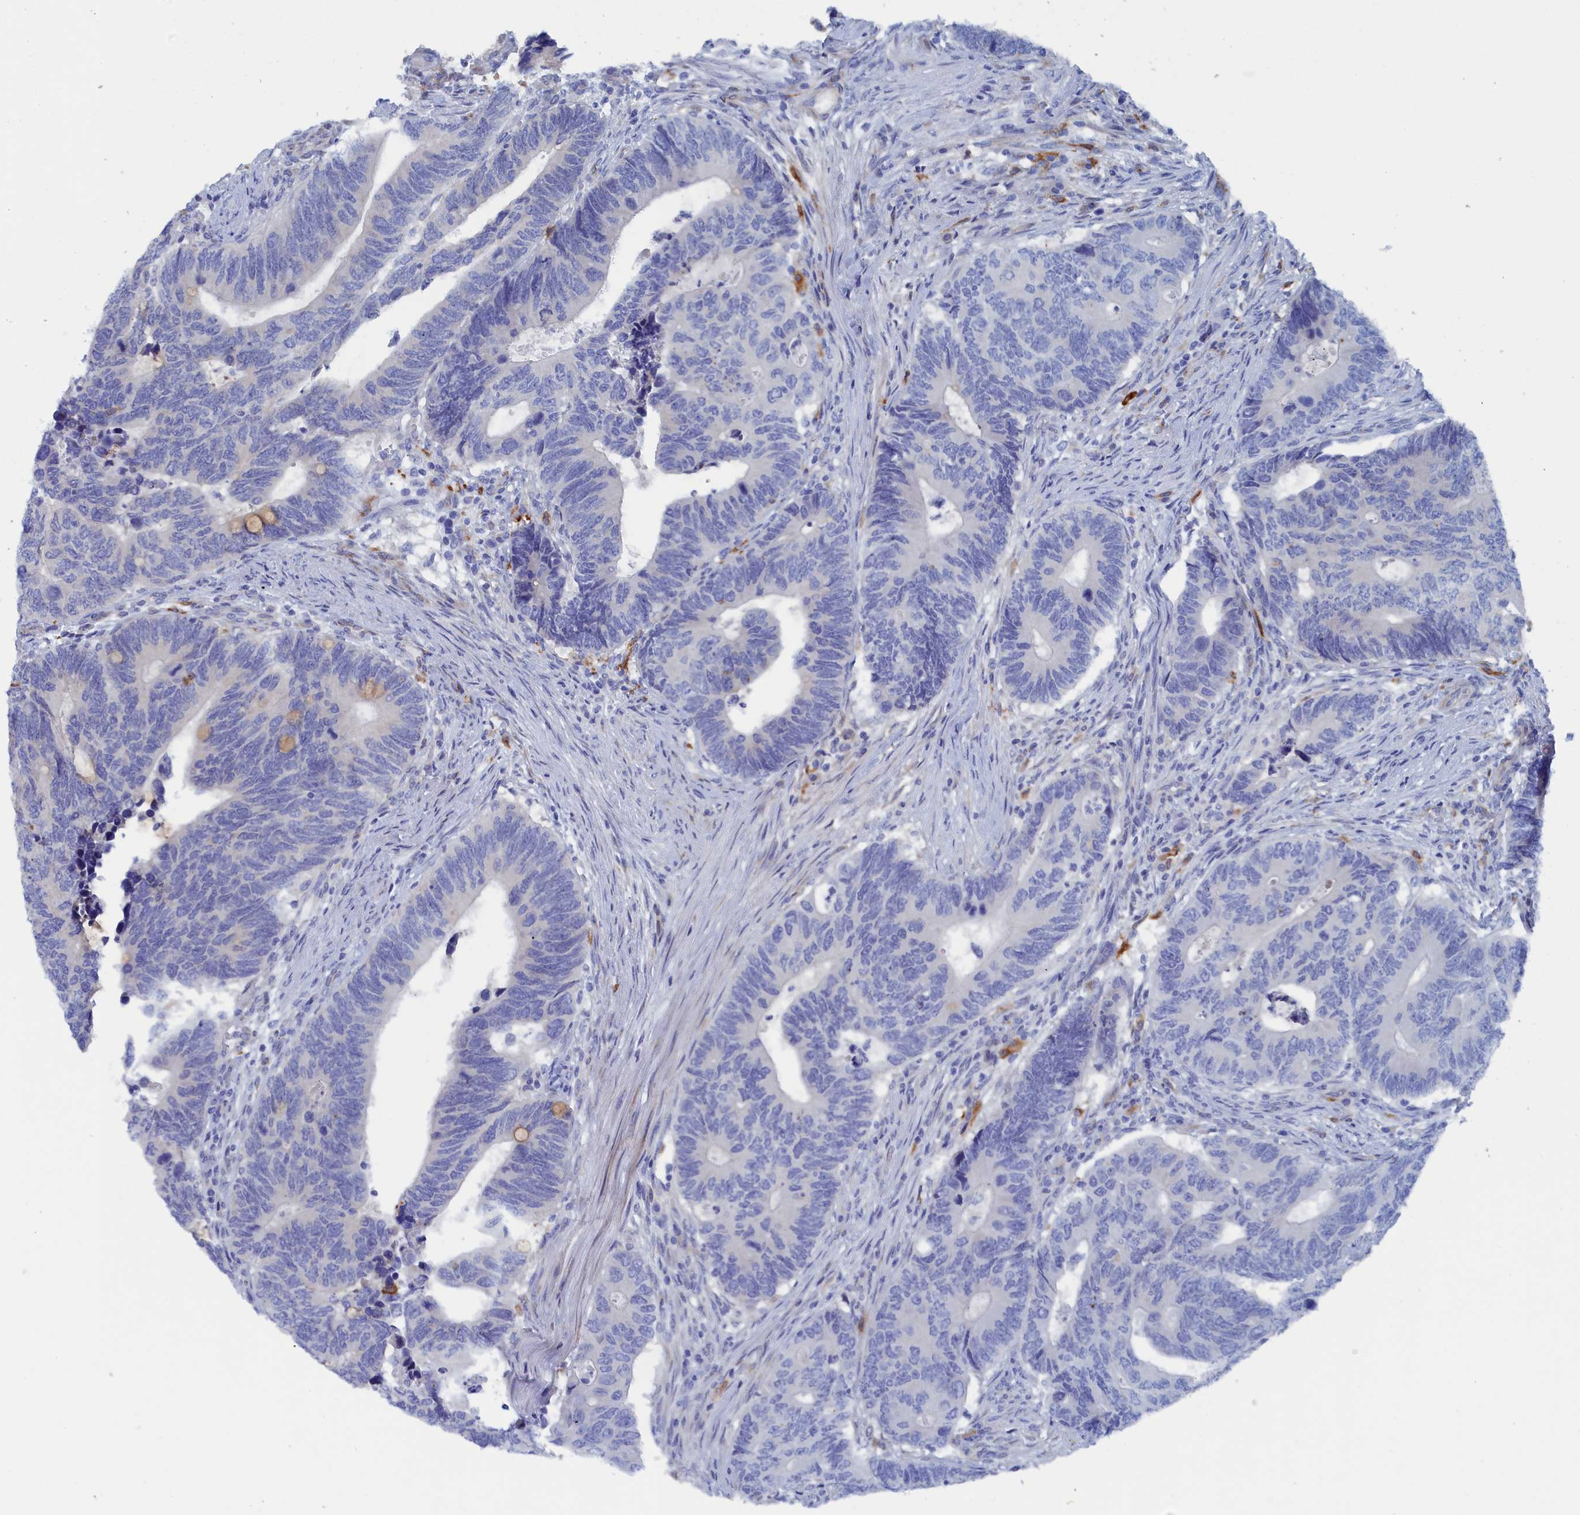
{"staining": {"intensity": "negative", "quantity": "none", "location": "none"}, "tissue": "colorectal cancer", "cell_type": "Tumor cells", "image_type": "cancer", "snomed": [{"axis": "morphology", "description": "Adenocarcinoma, NOS"}, {"axis": "topography", "description": "Colon"}], "caption": "This is an IHC photomicrograph of colorectal cancer. There is no staining in tumor cells.", "gene": "COG7", "patient": {"sex": "male", "age": 87}}